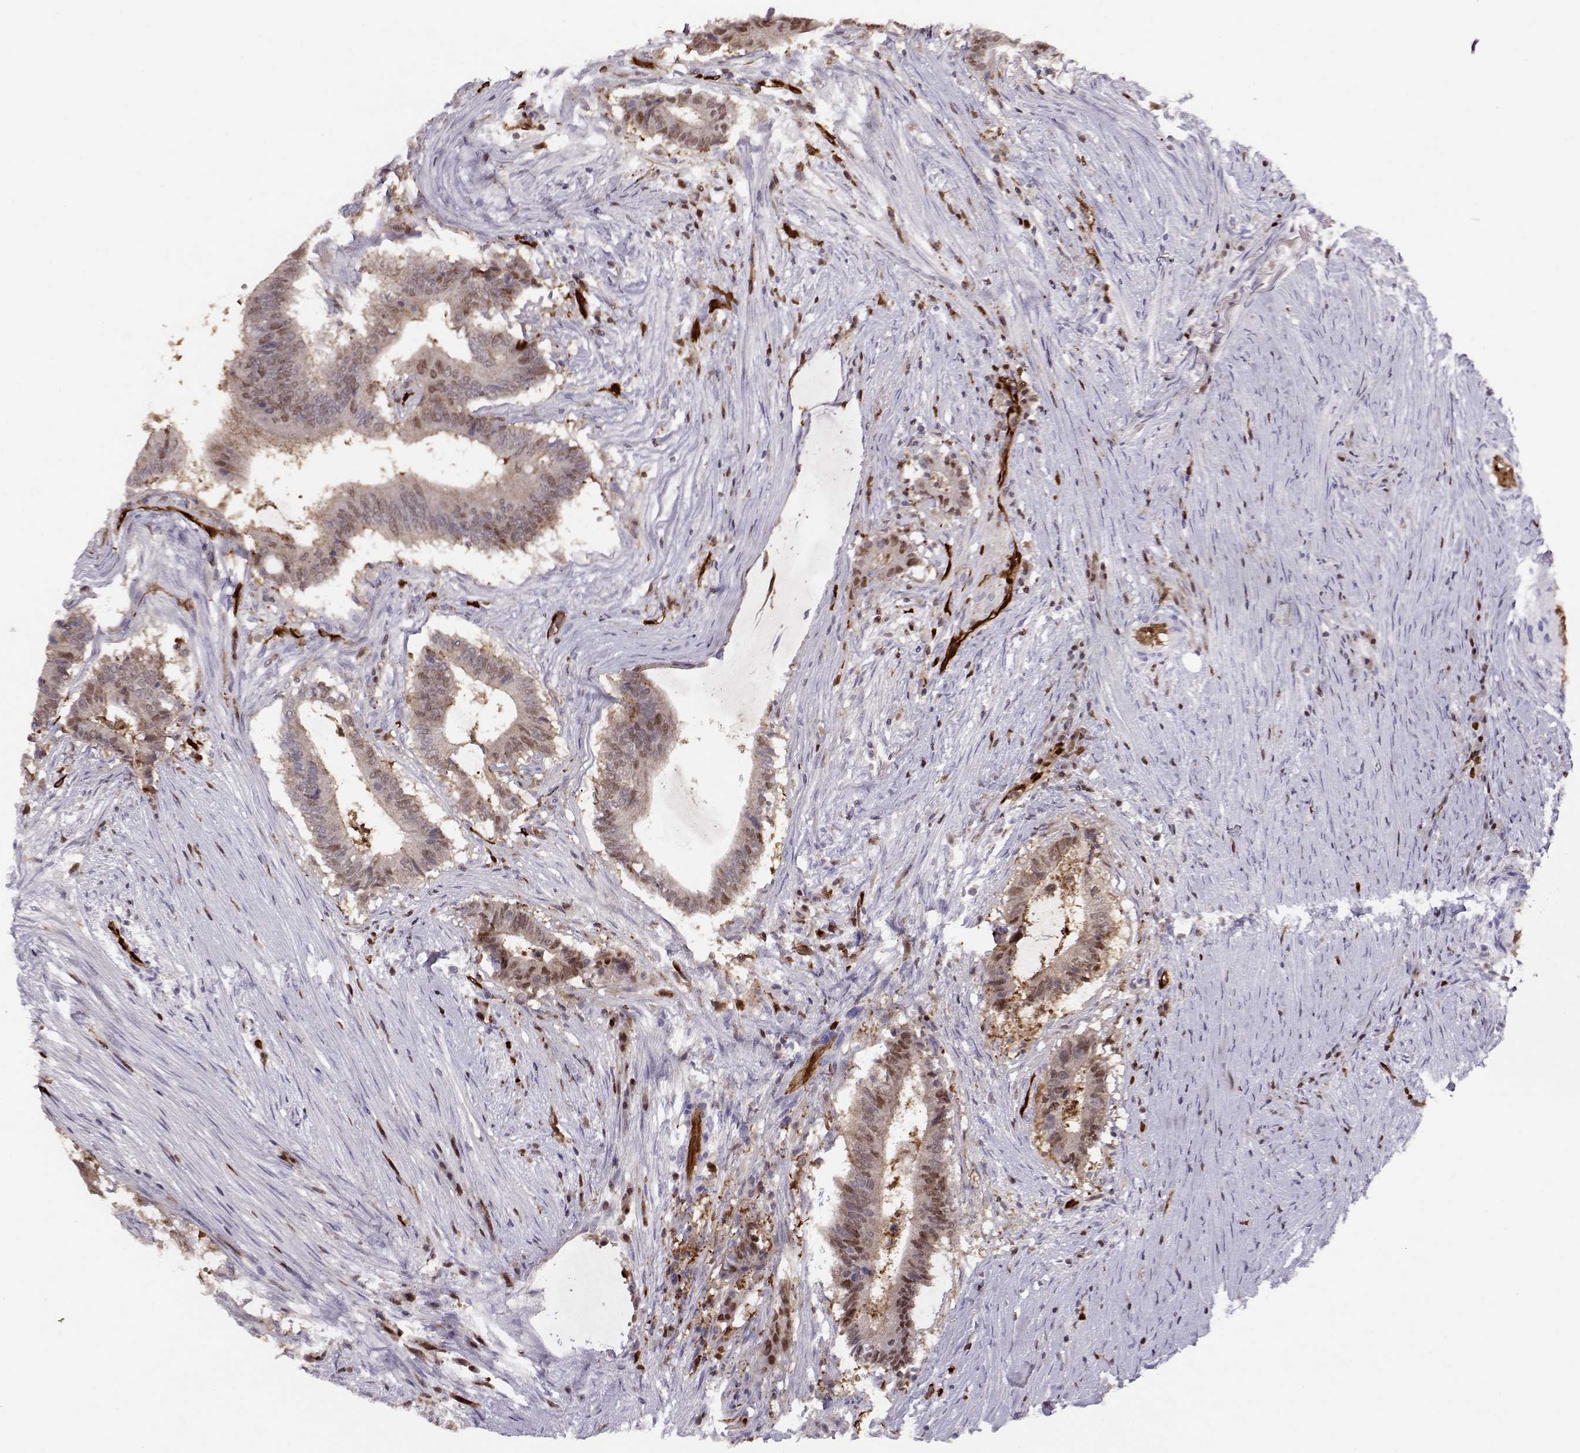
{"staining": {"intensity": "weak", "quantity": "25%-75%", "location": "nuclear"}, "tissue": "colorectal cancer", "cell_type": "Tumor cells", "image_type": "cancer", "snomed": [{"axis": "morphology", "description": "Adenocarcinoma, NOS"}, {"axis": "topography", "description": "Colon"}], "caption": "Weak nuclear positivity is seen in approximately 25%-75% of tumor cells in colorectal cancer (adenocarcinoma). (Brightfield microscopy of DAB IHC at high magnification).", "gene": "PNP", "patient": {"sex": "female", "age": 43}}